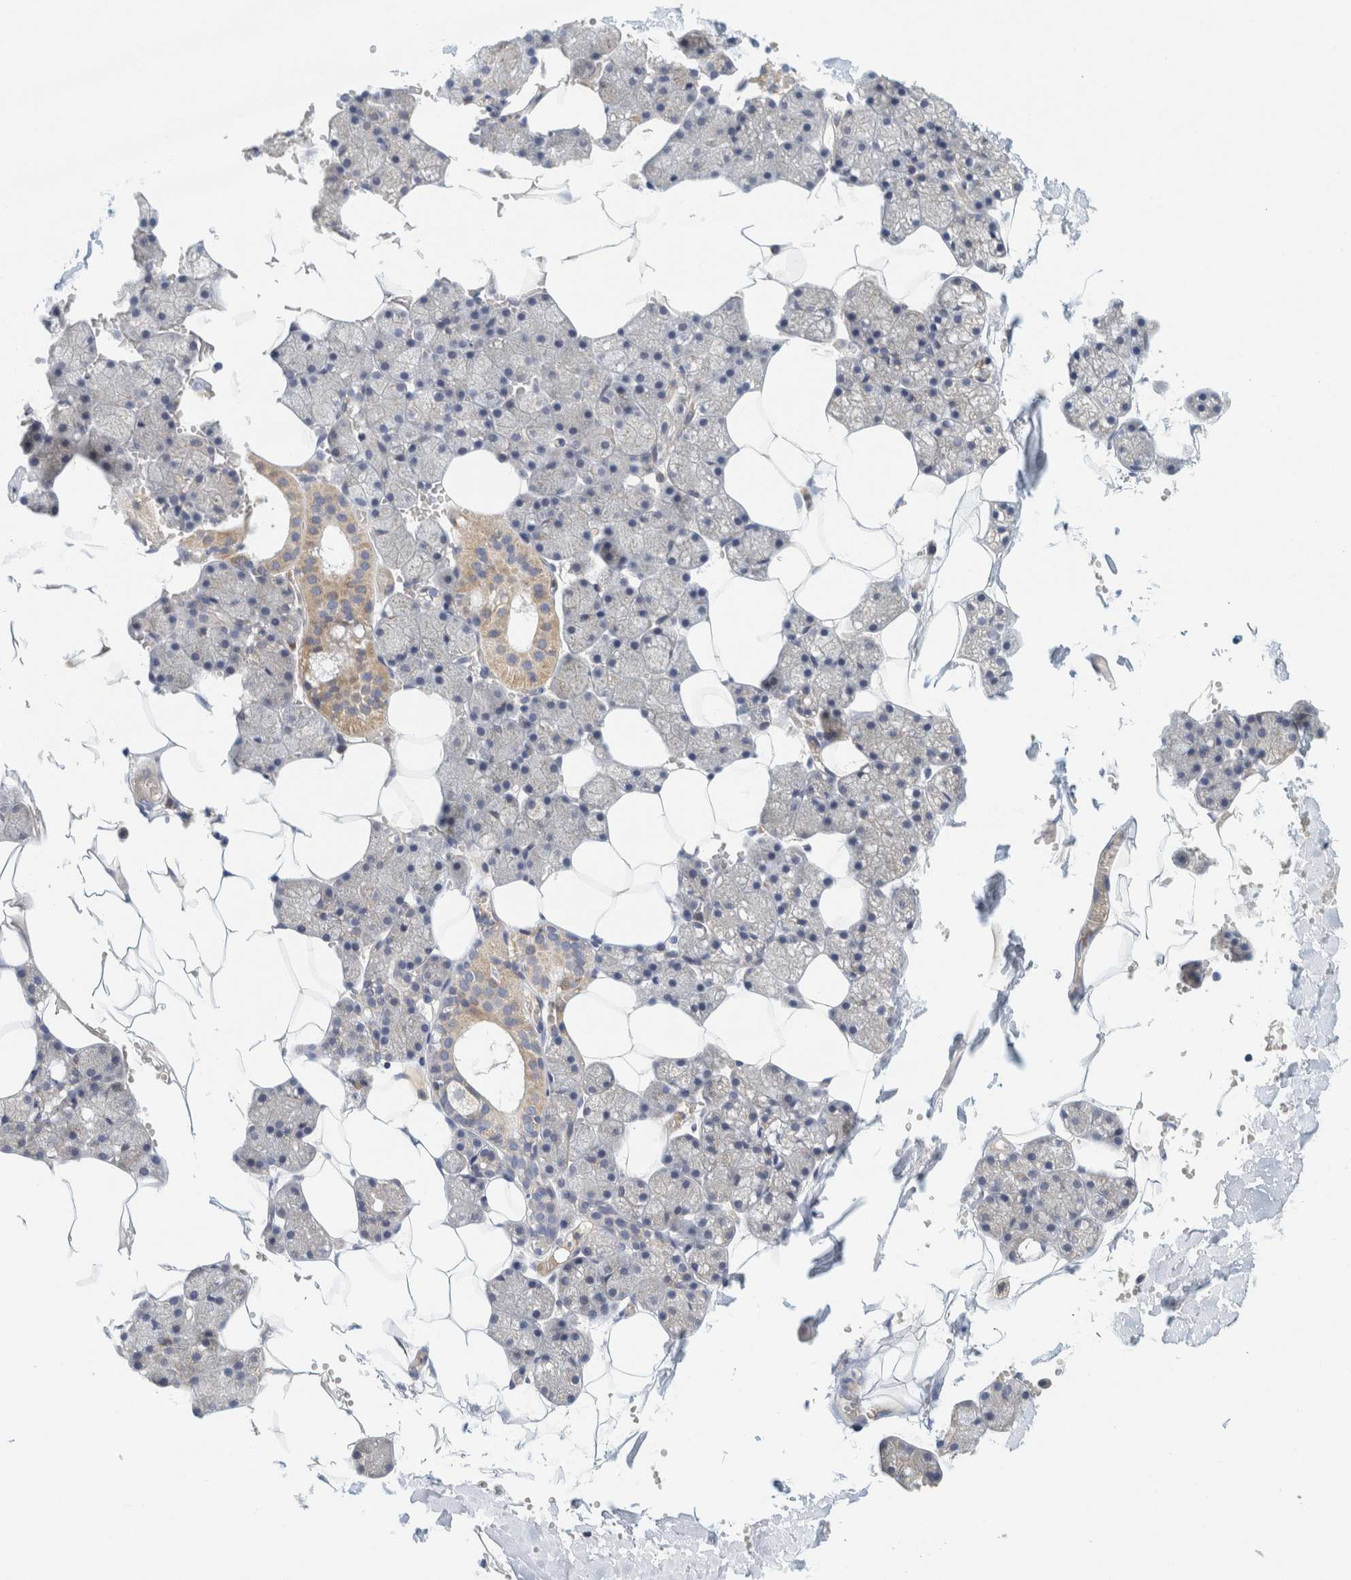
{"staining": {"intensity": "moderate", "quantity": "<25%", "location": "cytoplasmic/membranous"}, "tissue": "salivary gland", "cell_type": "Glandular cells", "image_type": "normal", "snomed": [{"axis": "morphology", "description": "Normal tissue, NOS"}, {"axis": "topography", "description": "Salivary gland"}], "caption": "Salivary gland stained with a protein marker exhibits moderate staining in glandular cells.", "gene": "ZNF324B", "patient": {"sex": "male", "age": 62}}